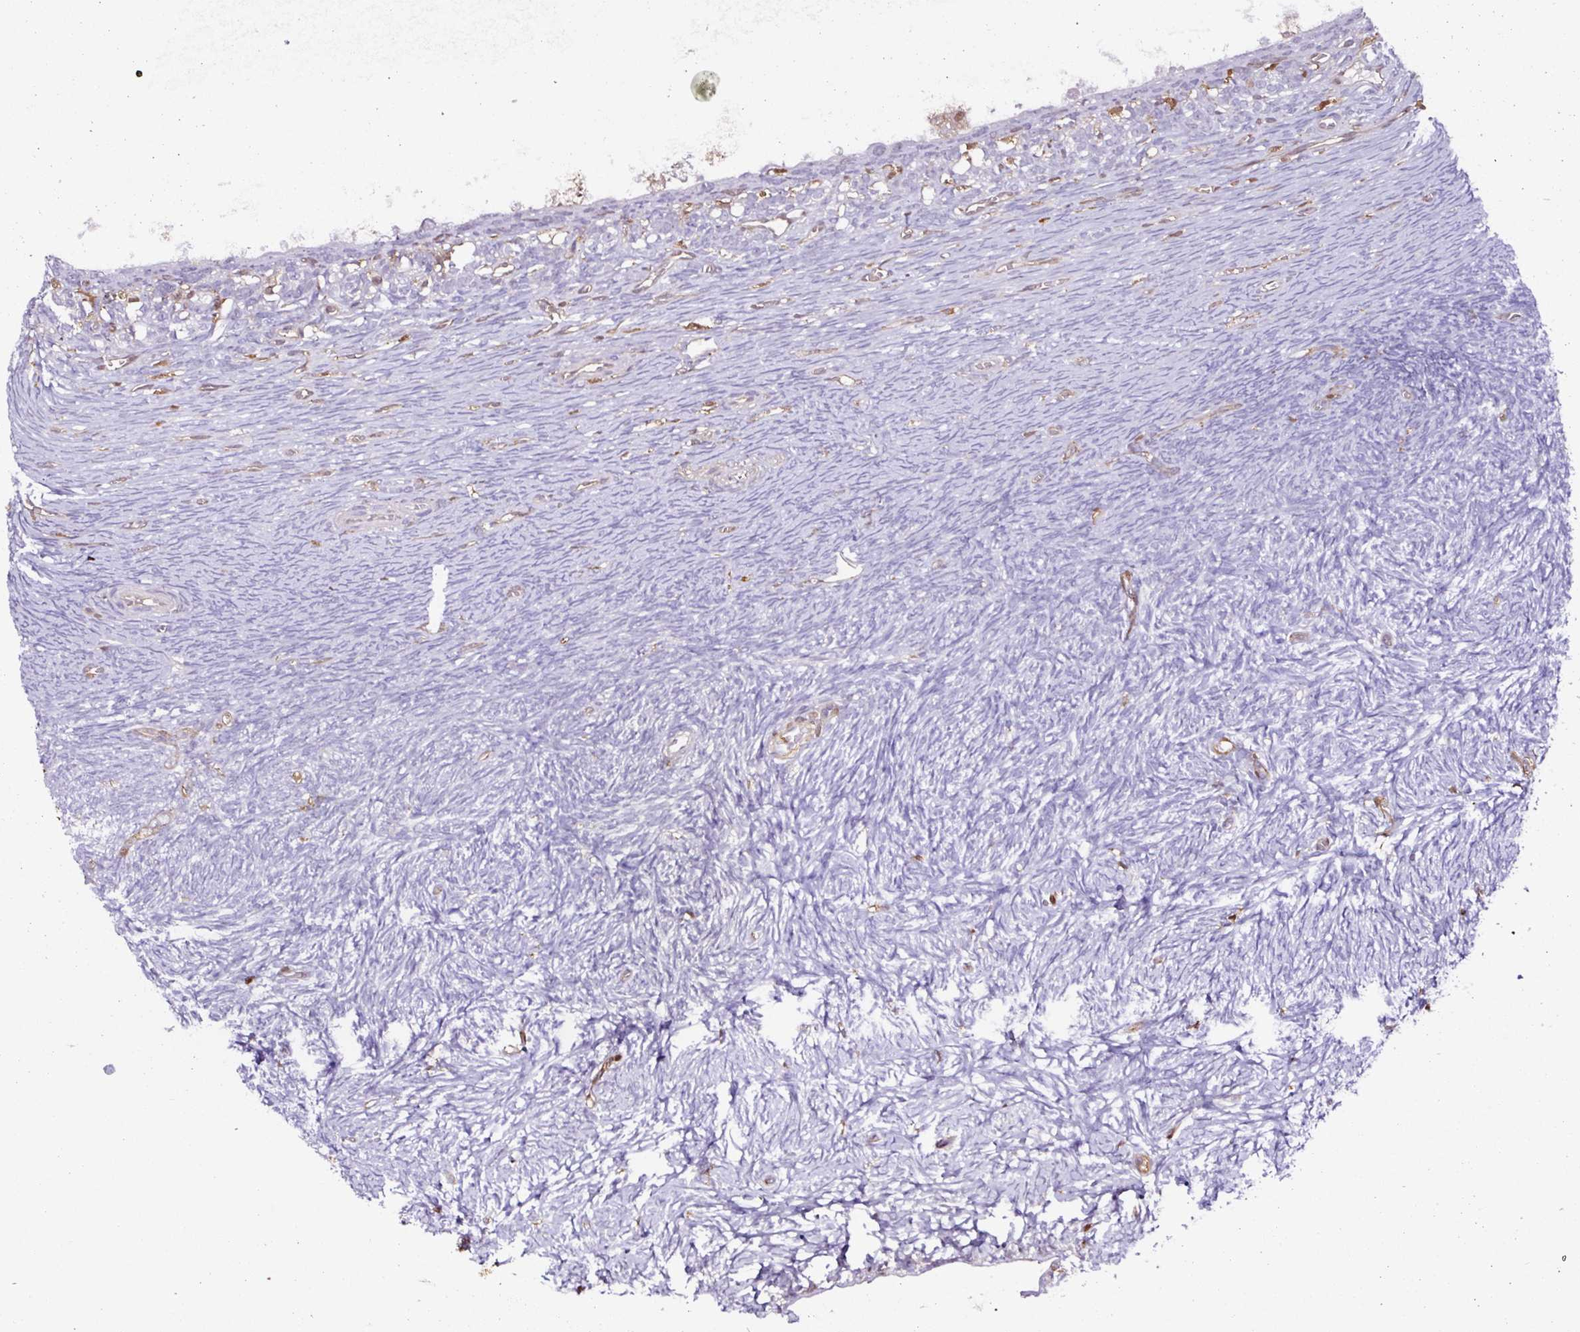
{"staining": {"intensity": "negative", "quantity": "none", "location": "none"}, "tissue": "ovary", "cell_type": "Ovarian stroma cells", "image_type": "normal", "snomed": [{"axis": "morphology", "description": "Normal tissue, NOS"}, {"axis": "topography", "description": "Ovary"}], "caption": "IHC histopathology image of normal human ovary stained for a protein (brown), which reveals no positivity in ovarian stroma cells.", "gene": "ARHGDIB", "patient": {"sex": "female", "age": 39}}